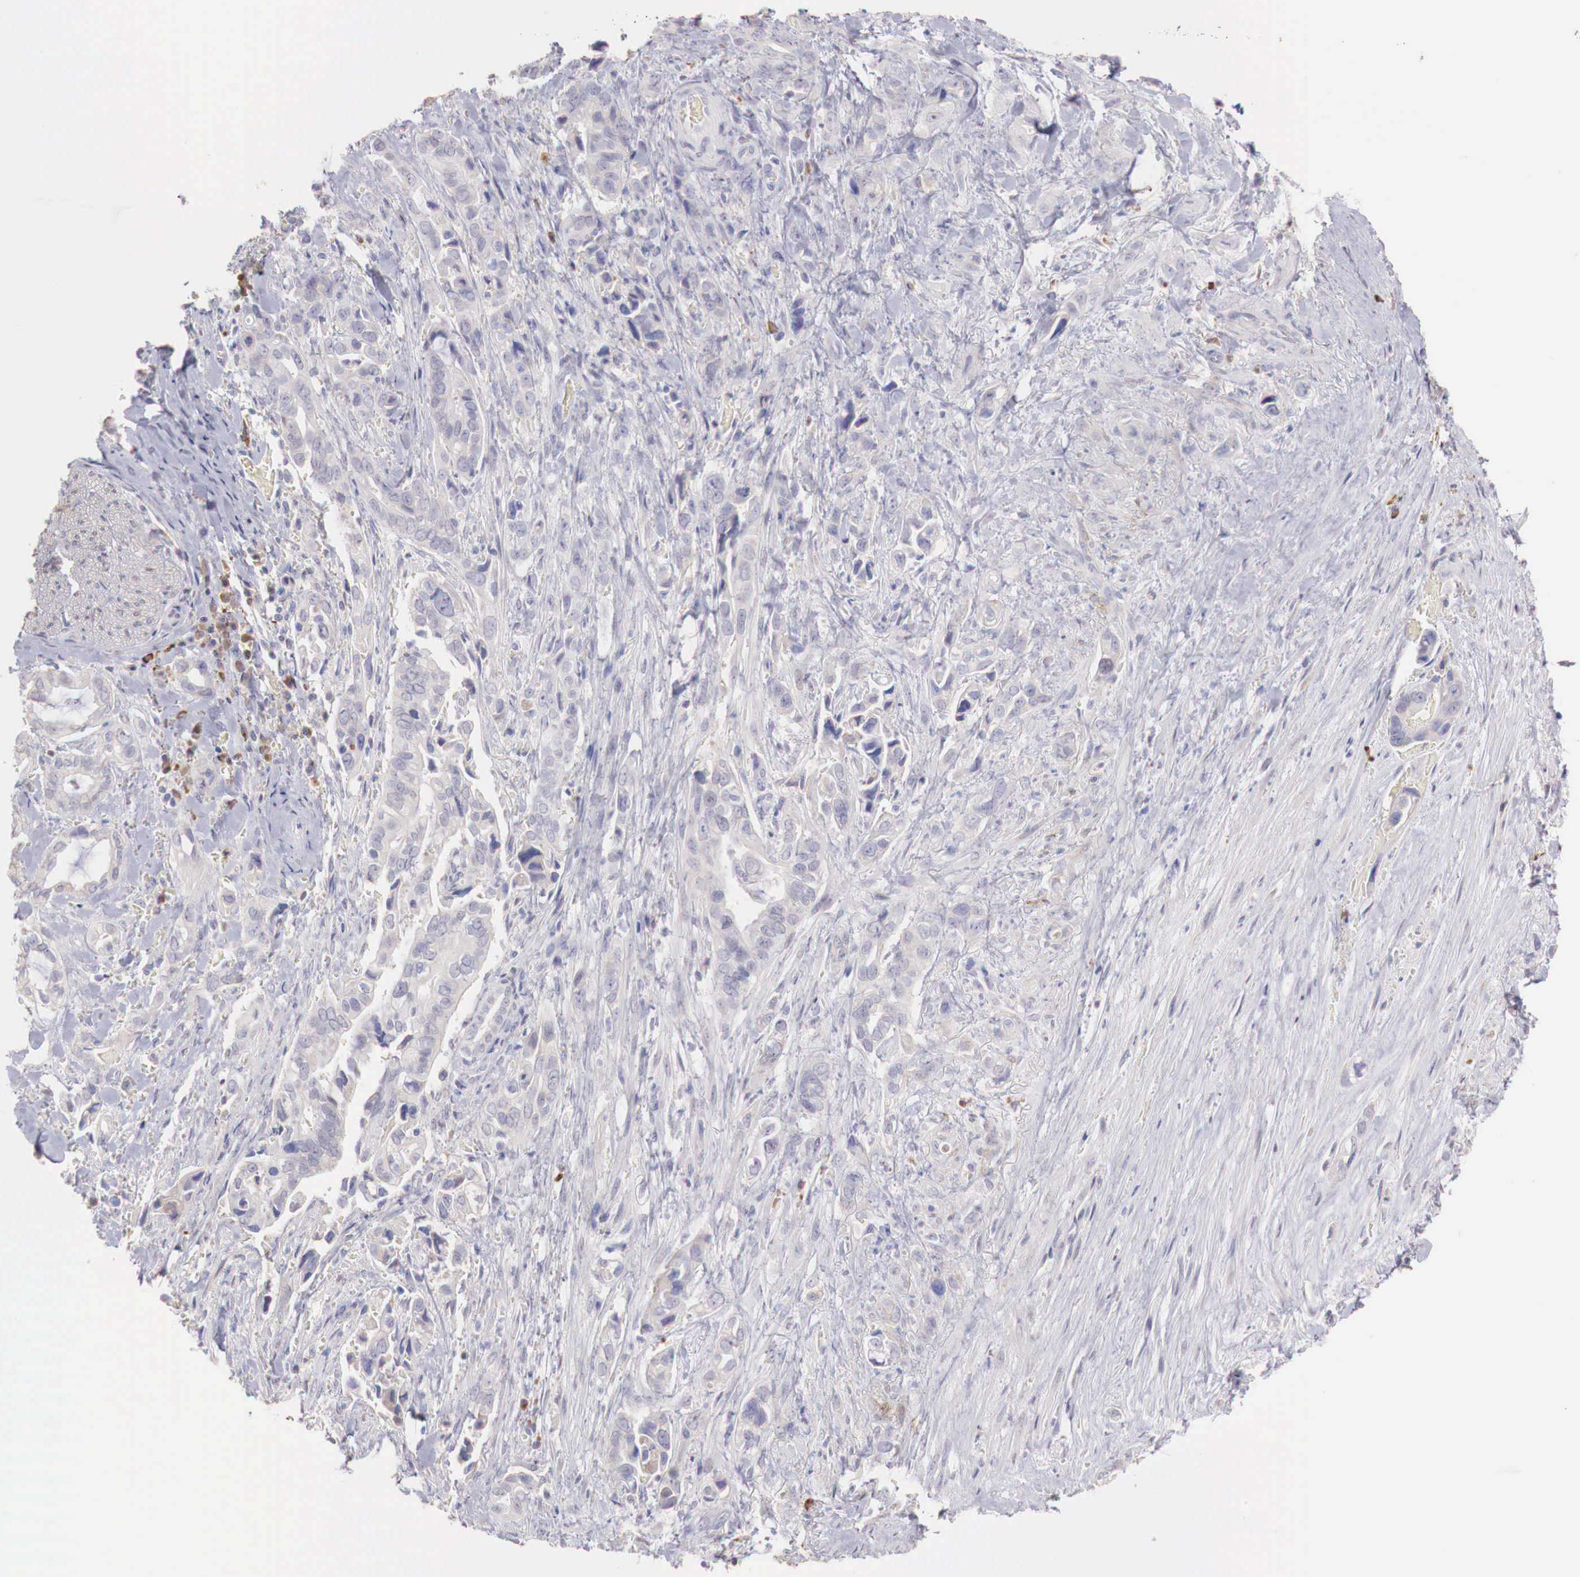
{"staining": {"intensity": "negative", "quantity": "none", "location": "none"}, "tissue": "pancreatic cancer", "cell_type": "Tumor cells", "image_type": "cancer", "snomed": [{"axis": "morphology", "description": "Adenocarcinoma, NOS"}, {"axis": "topography", "description": "Pancreas"}], "caption": "A micrograph of human adenocarcinoma (pancreatic) is negative for staining in tumor cells.", "gene": "XPNPEP2", "patient": {"sex": "male", "age": 69}}